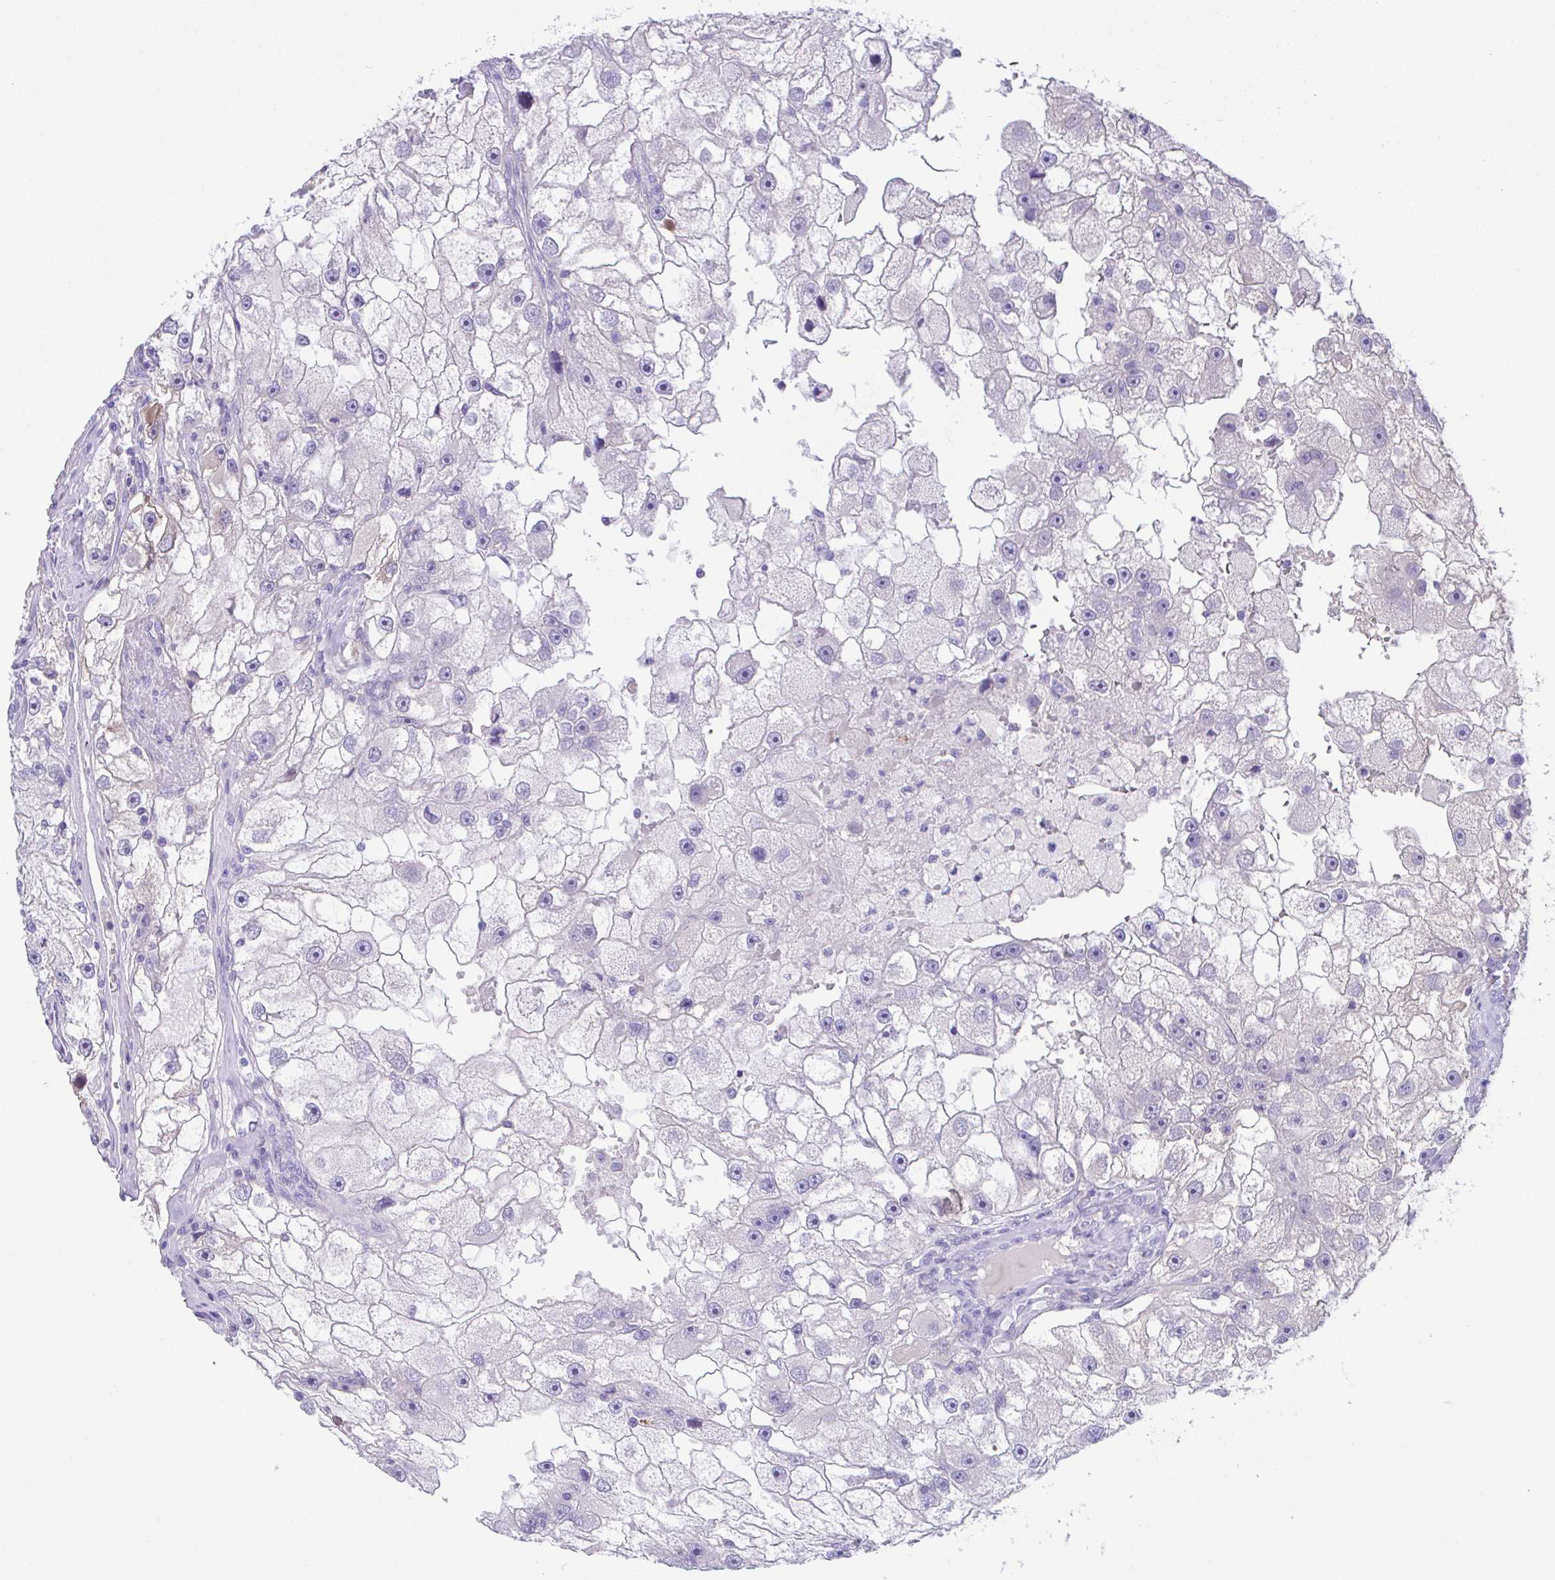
{"staining": {"intensity": "negative", "quantity": "none", "location": "none"}, "tissue": "renal cancer", "cell_type": "Tumor cells", "image_type": "cancer", "snomed": [{"axis": "morphology", "description": "Adenocarcinoma, NOS"}, {"axis": "topography", "description": "Kidney"}], "caption": "The image reveals no significant staining in tumor cells of adenocarcinoma (renal). The staining was performed using DAB to visualize the protein expression in brown, while the nuclei were stained in blue with hematoxylin (Magnification: 20x).", "gene": "HOXB4", "patient": {"sex": "male", "age": 63}}